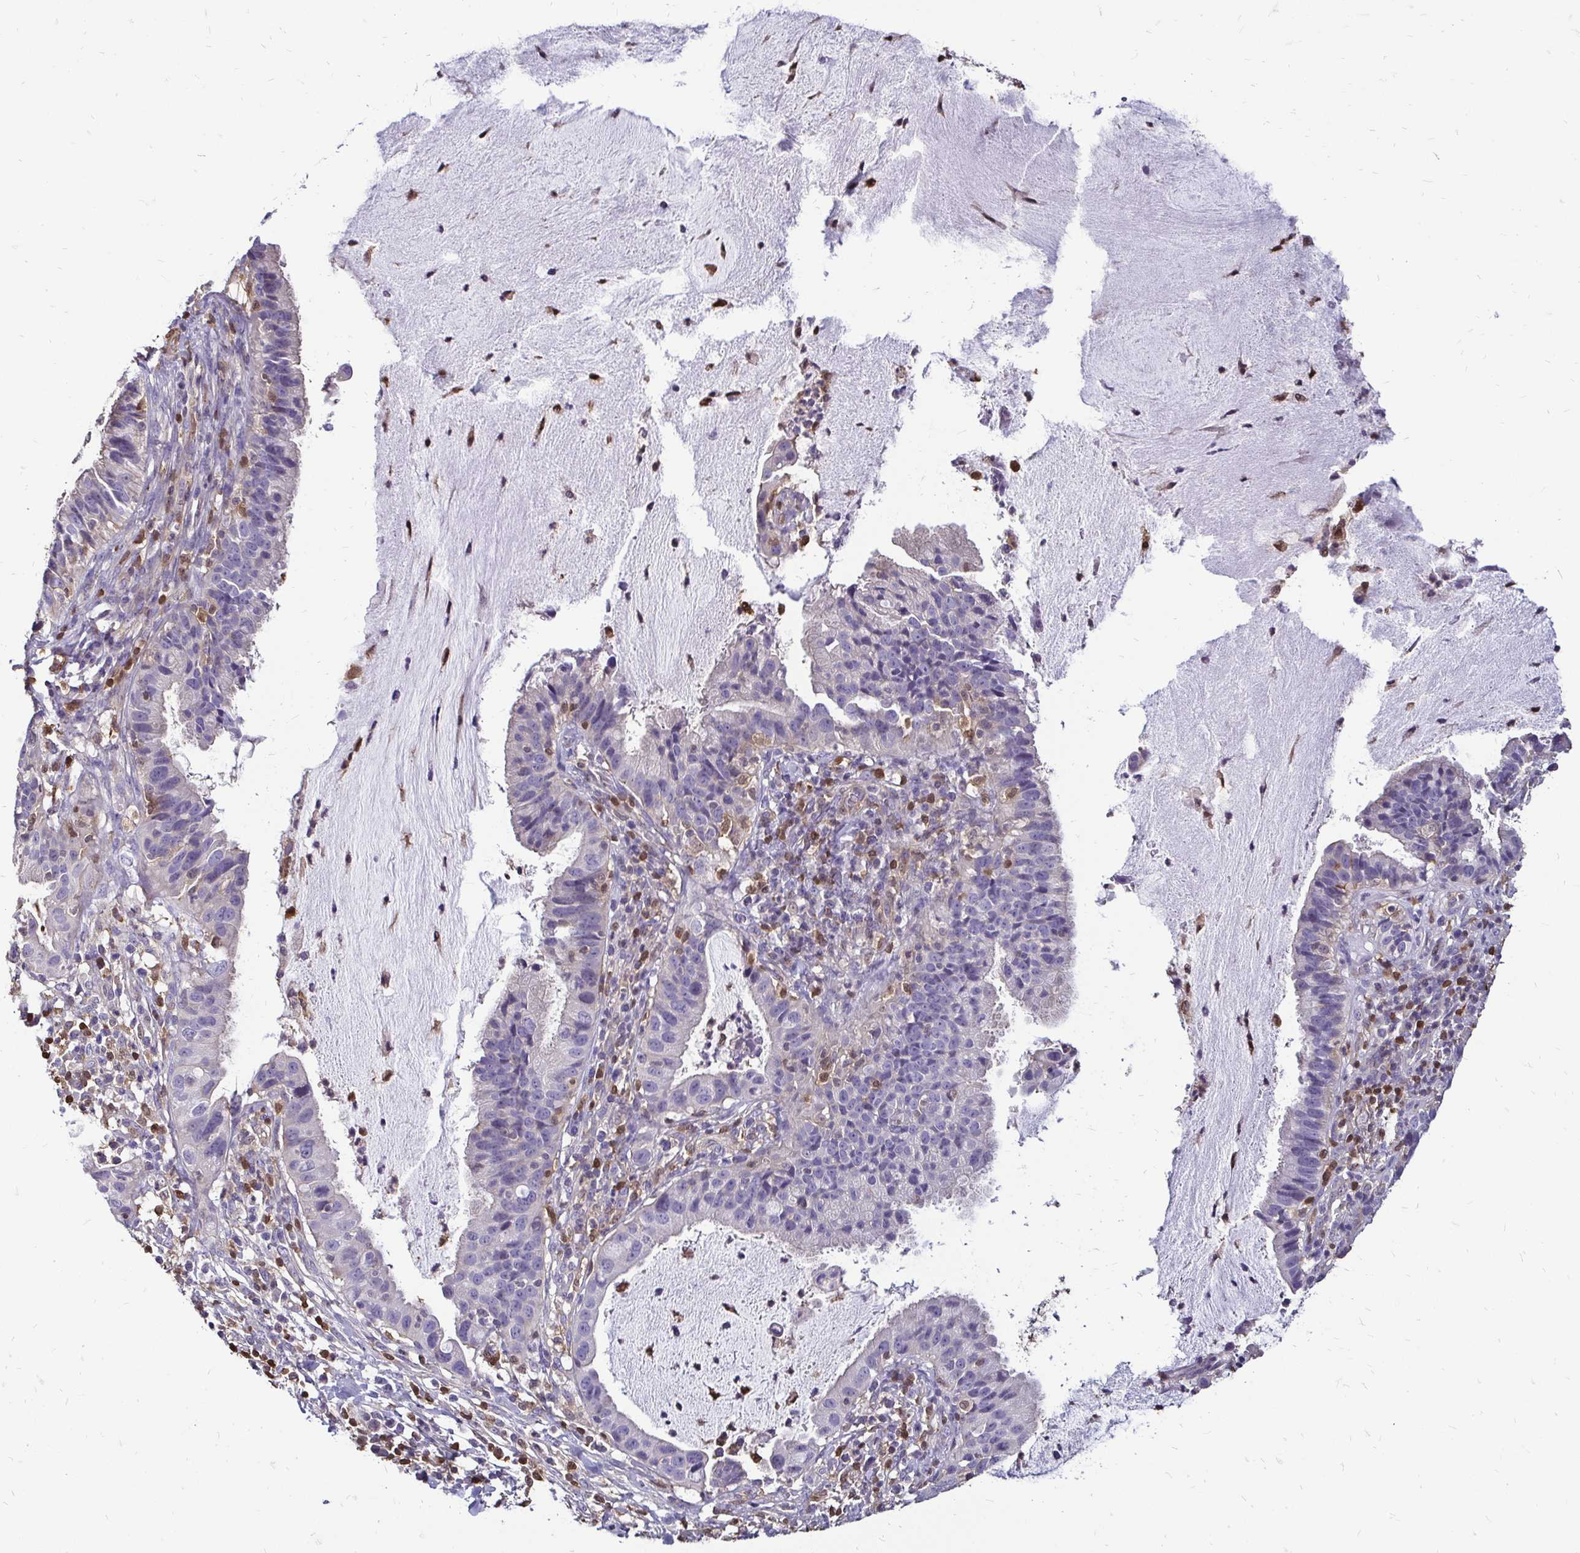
{"staining": {"intensity": "negative", "quantity": "none", "location": "none"}, "tissue": "cervical cancer", "cell_type": "Tumor cells", "image_type": "cancer", "snomed": [{"axis": "morphology", "description": "Adenocarcinoma, NOS"}, {"axis": "topography", "description": "Cervix"}], "caption": "Cervical cancer was stained to show a protein in brown. There is no significant staining in tumor cells. Brightfield microscopy of IHC stained with DAB (3,3'-diaminobenzidine) (brown) and hematoxylin (blue), captured at high magnification.", "gene": "ZFP1", "patient": {"sex": "female", "age": 34}}